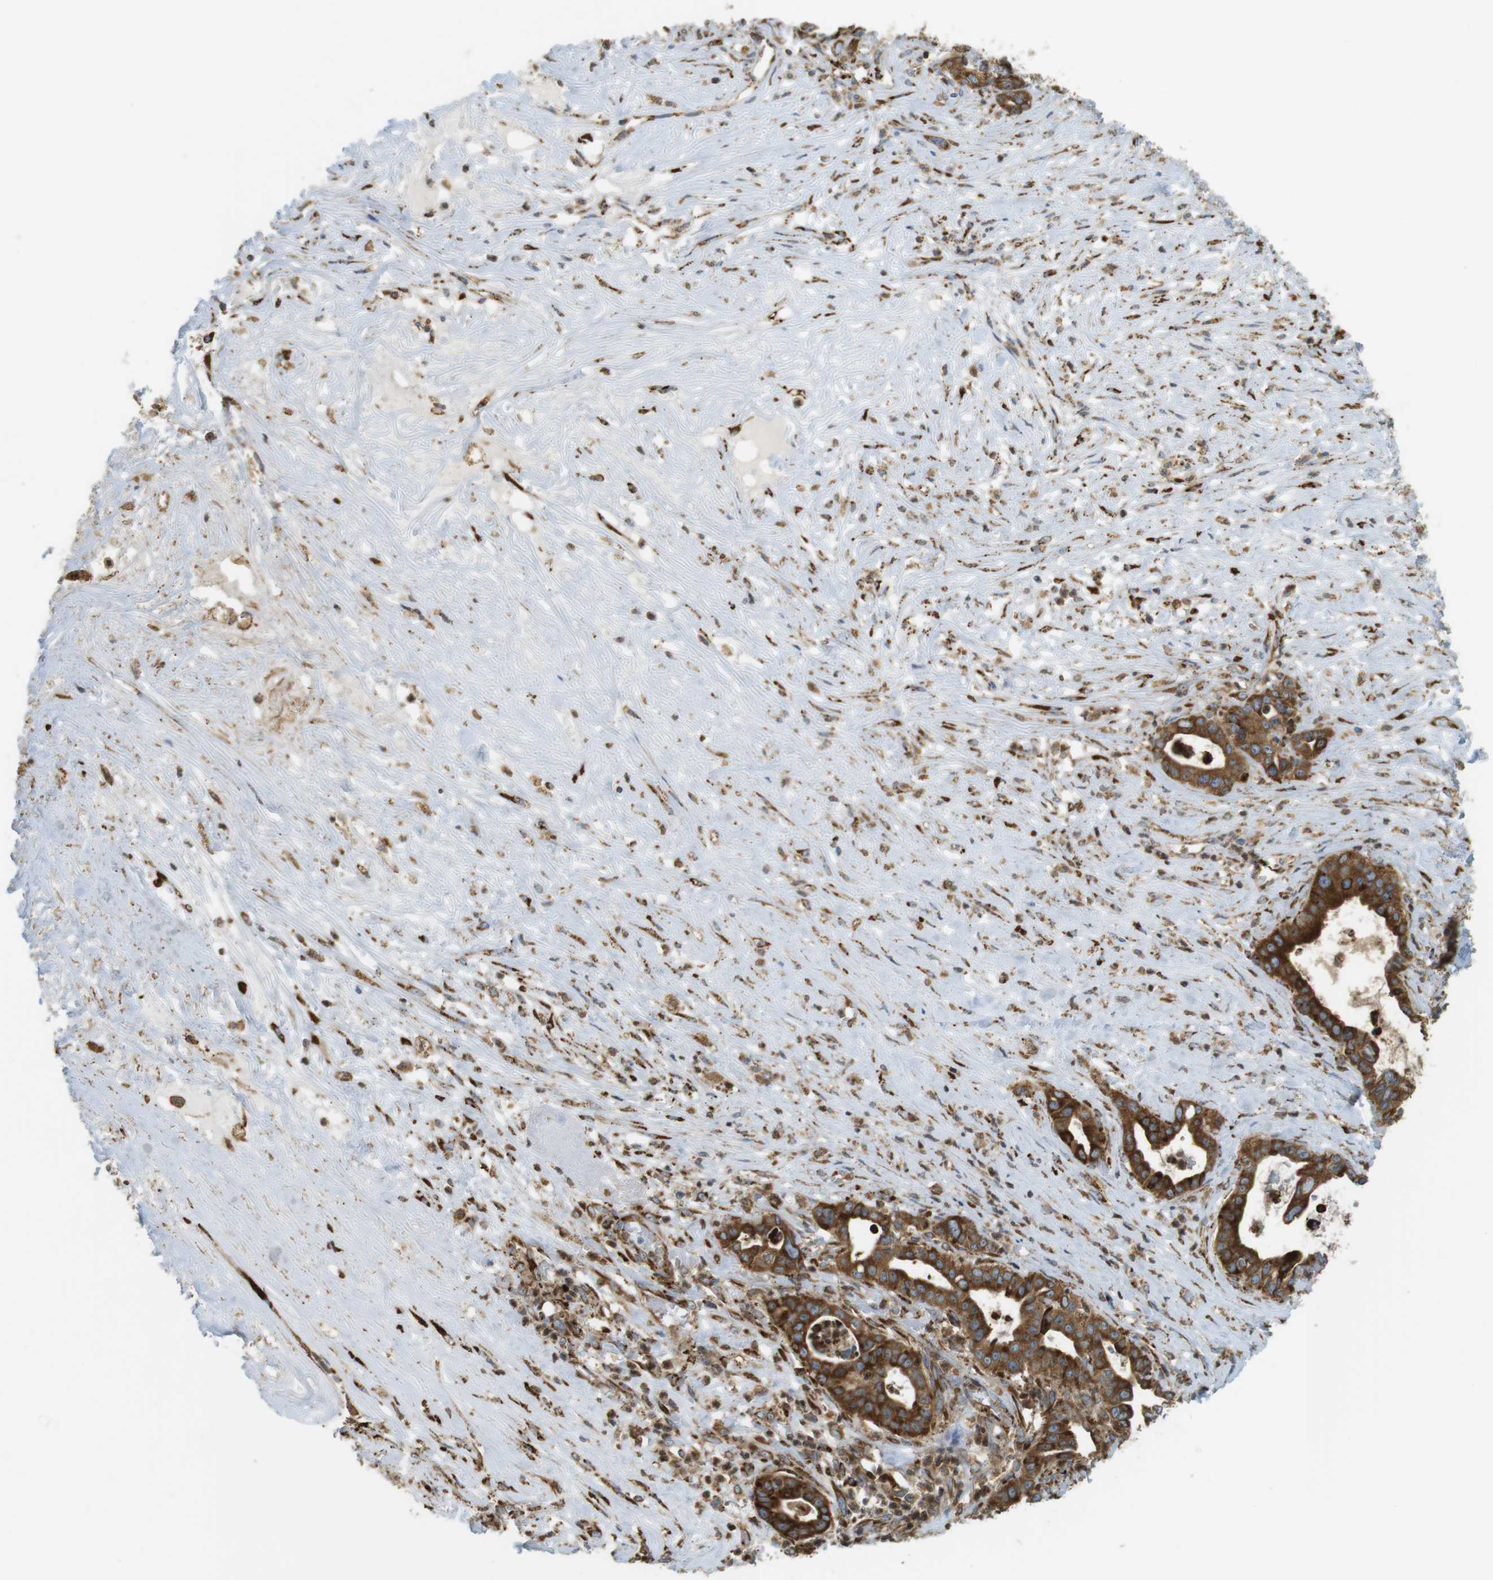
{"staining": {"intensity": "strong", "quantity": ">75%", "location": "cytoplasmic/membranous"}, "tissue": "liver cancer", "cell_type": "Tumor cells", "image_type": "cancer", "snomed": [{"axis": "morphology", "description": "Cholangiocarcinoma"}, {"axis": "topography", "description": "Liver"}], "caption": "Immunohistochemical staining of liver cancer exhibits high levels of strong cytoplasmic/membranous expression in approximately >75% of tumor cells.", "gene": "MBOAT2", "patient": {"sex": "female", "age": 61}}